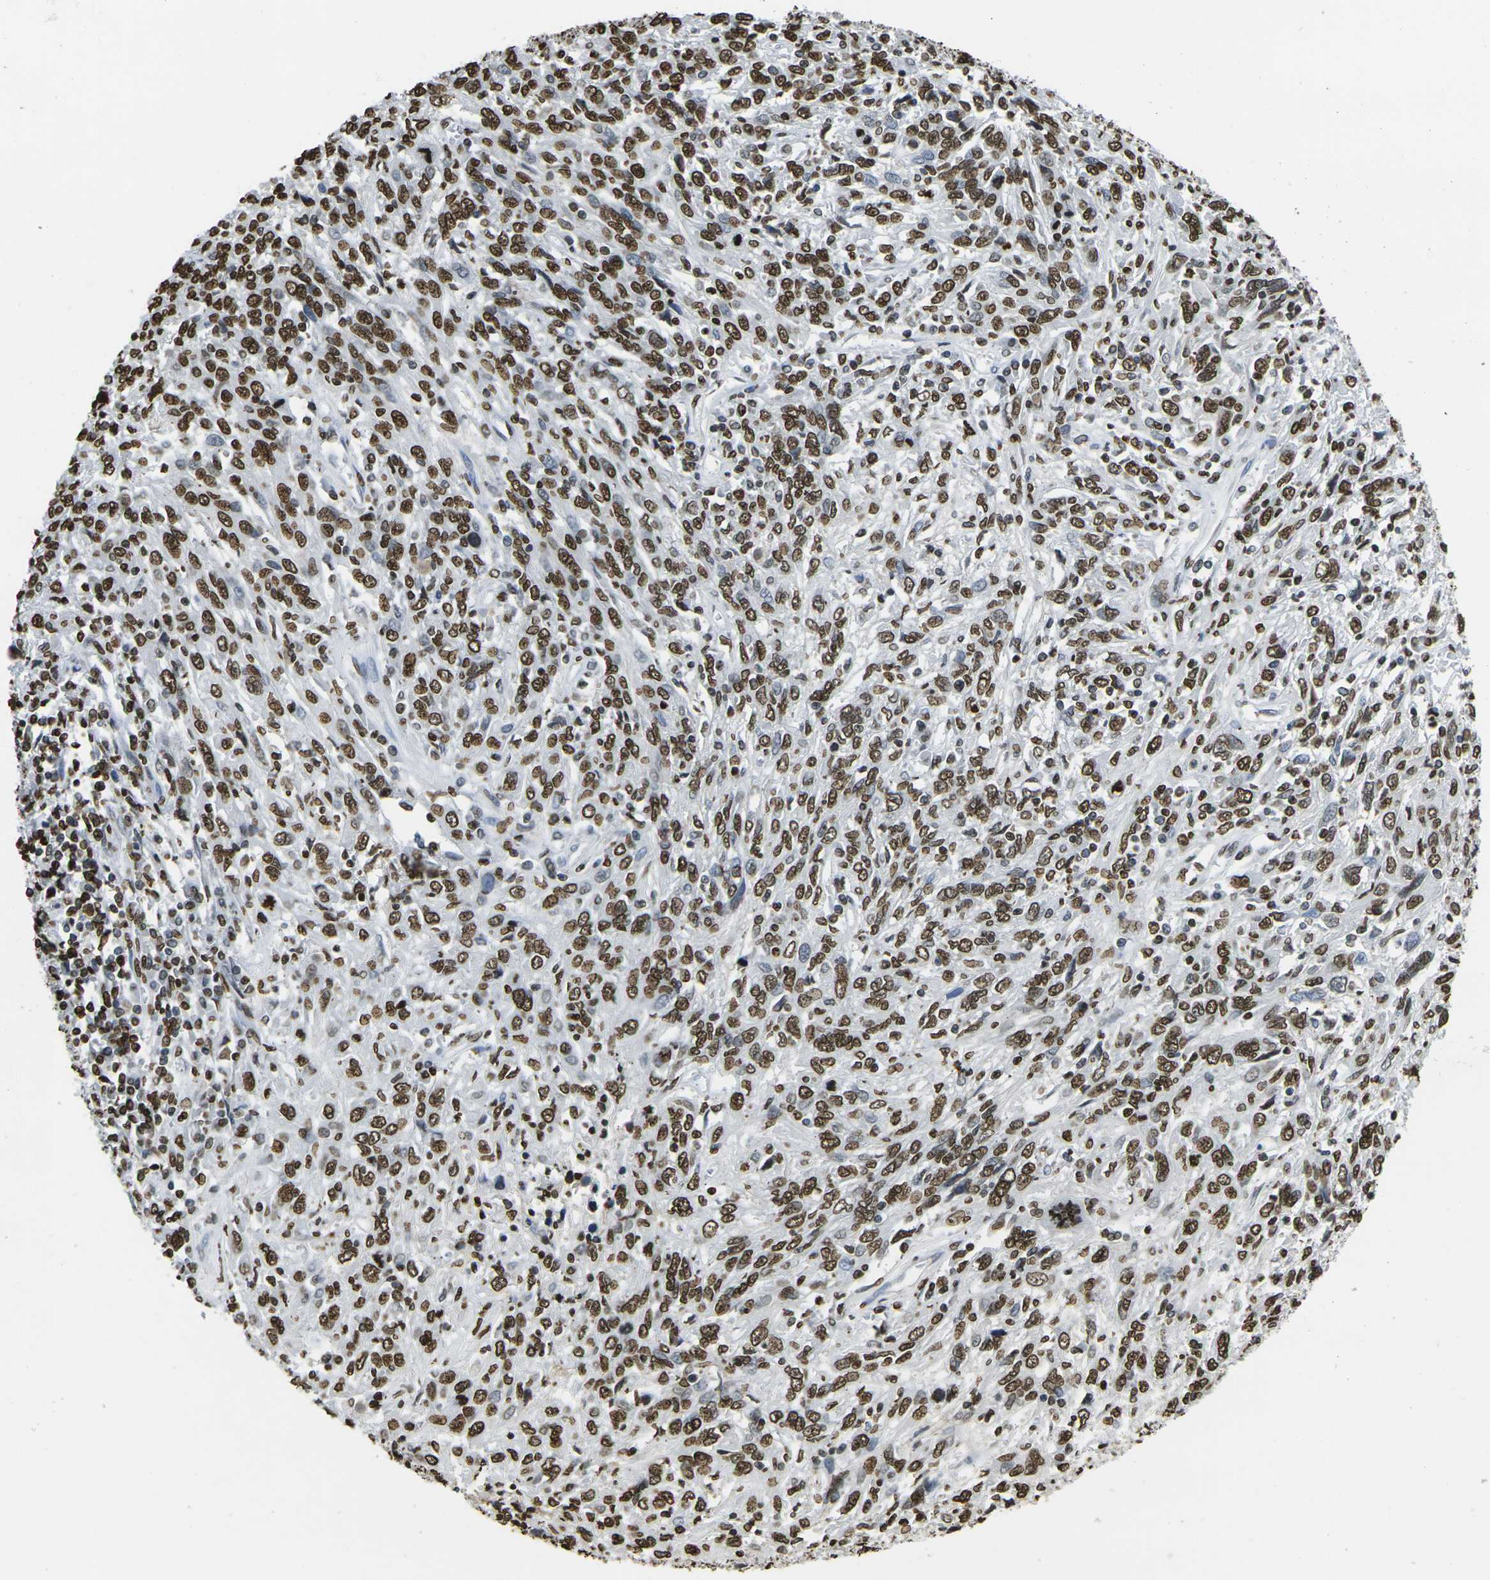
{"staining": {"intensity": "strong", "quantity": ">75%", "location": "nuclear"}, "tissue": "cervical cancer", "cell_type": "Tumor cells", "image_type": "cancer", "snomed": [{"axis": "morphology", "description": "Squamous cell carcinoma, NOS"}, {"axis": "topography", "description": "Cervix"}], "caption": "DAB immunohistochemical staining of cervical squamous cell carcinoma shows strong nuclear protein expression in approximately >75% of tumor cells.", "gene": "DRAXIN", "patient": {"sex": "female", "age": 46}}